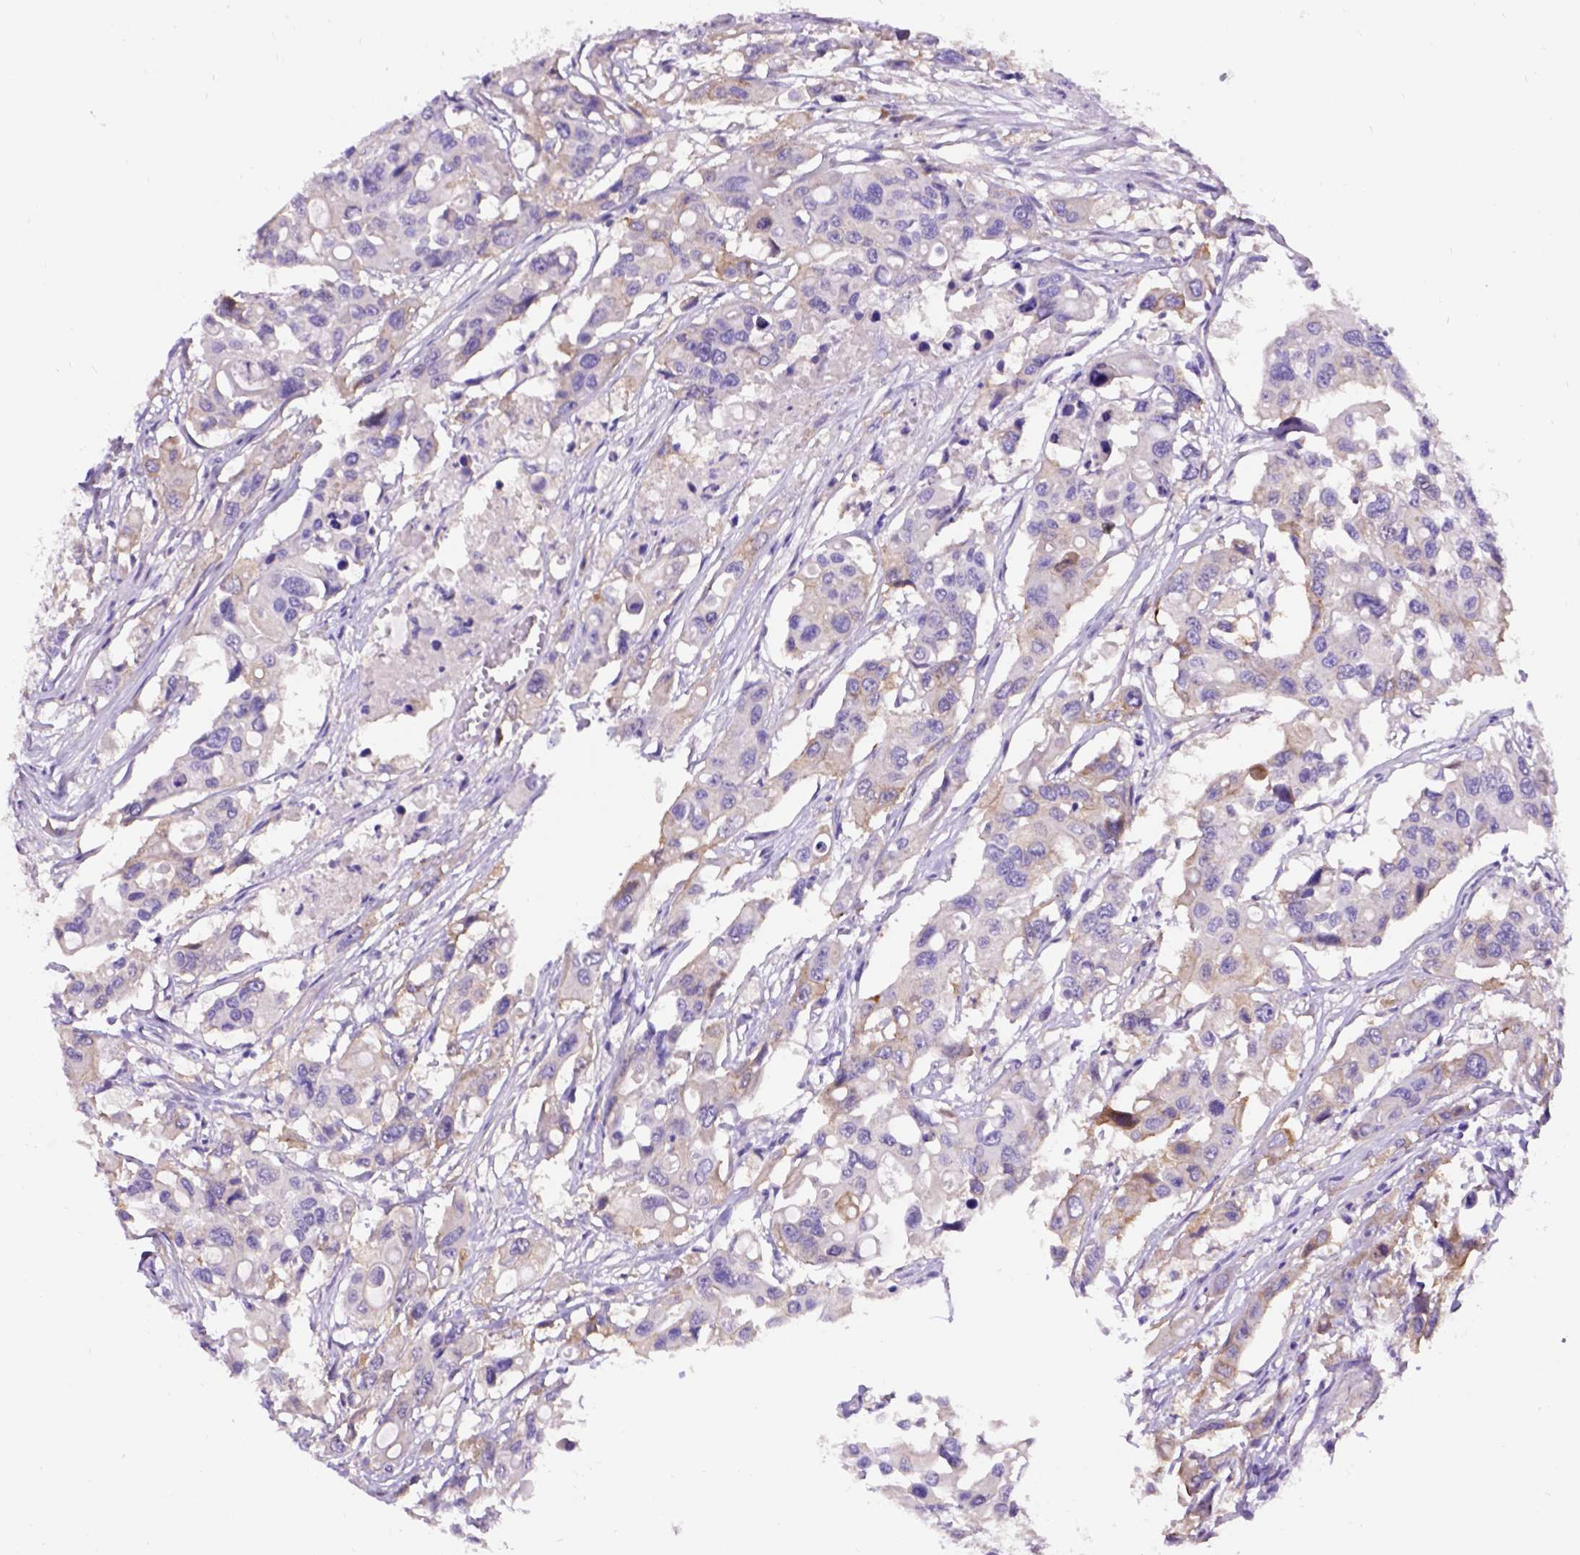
{"staining": {"intensity": "negative", "quantity": "none", "location": "none"}, "tissue": "colorectal cancer", "cell_type": "Tumor cells", "image_type": "cancer", "snomed": [{"axis": "morphology", "description": "Adenocarcinoma, NOS"}, {"axis": "topography", "description": "Colon"}], "caption": "This is an immunohistochemistry image of colorectal adenocarcinoma. There is no expression in tumor cells.", "gene": "EGFR", "patient": {"sex": "male", "age": 77}}